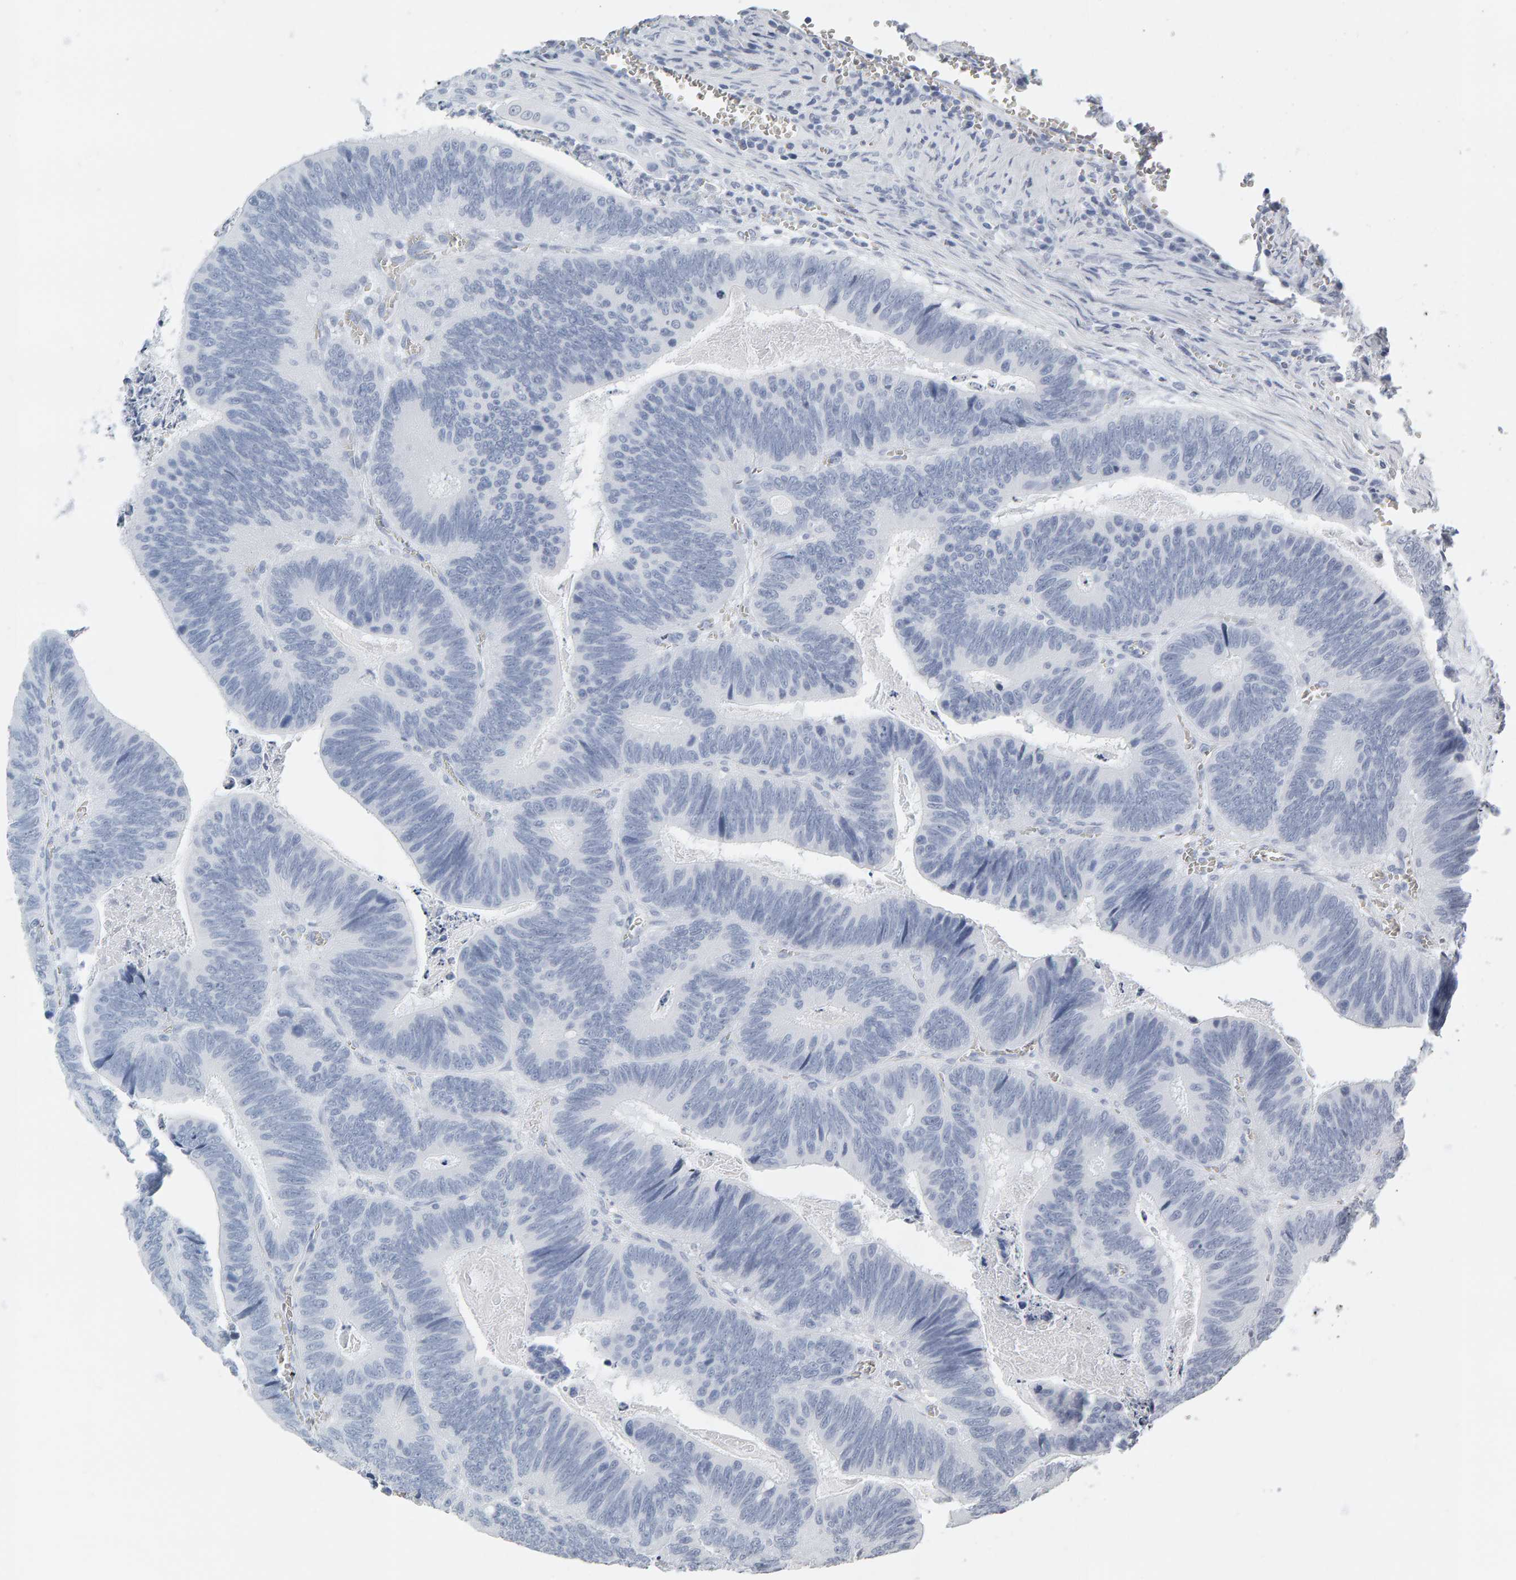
{"staining": {"intensity": "negative", "quantity": "none", "location": "none"}, "tissue": "colorectal cancer", "cell_type": "Tumor cells", "image_type": "cancer", "snomed": [{"axis": "morphology", "description": "Inflammation, NOS"}, {"axis": "morphology", "description": "Adenocarcinoma, NOS"}, {"axis": "topography", "description": "Colon"}], "caption": "Photomicrograph shows no significant protein staining in tumor cells of colorectal cancer.", "gene": "SPACA3", "patient": {"sex": "male", "age": 72}}